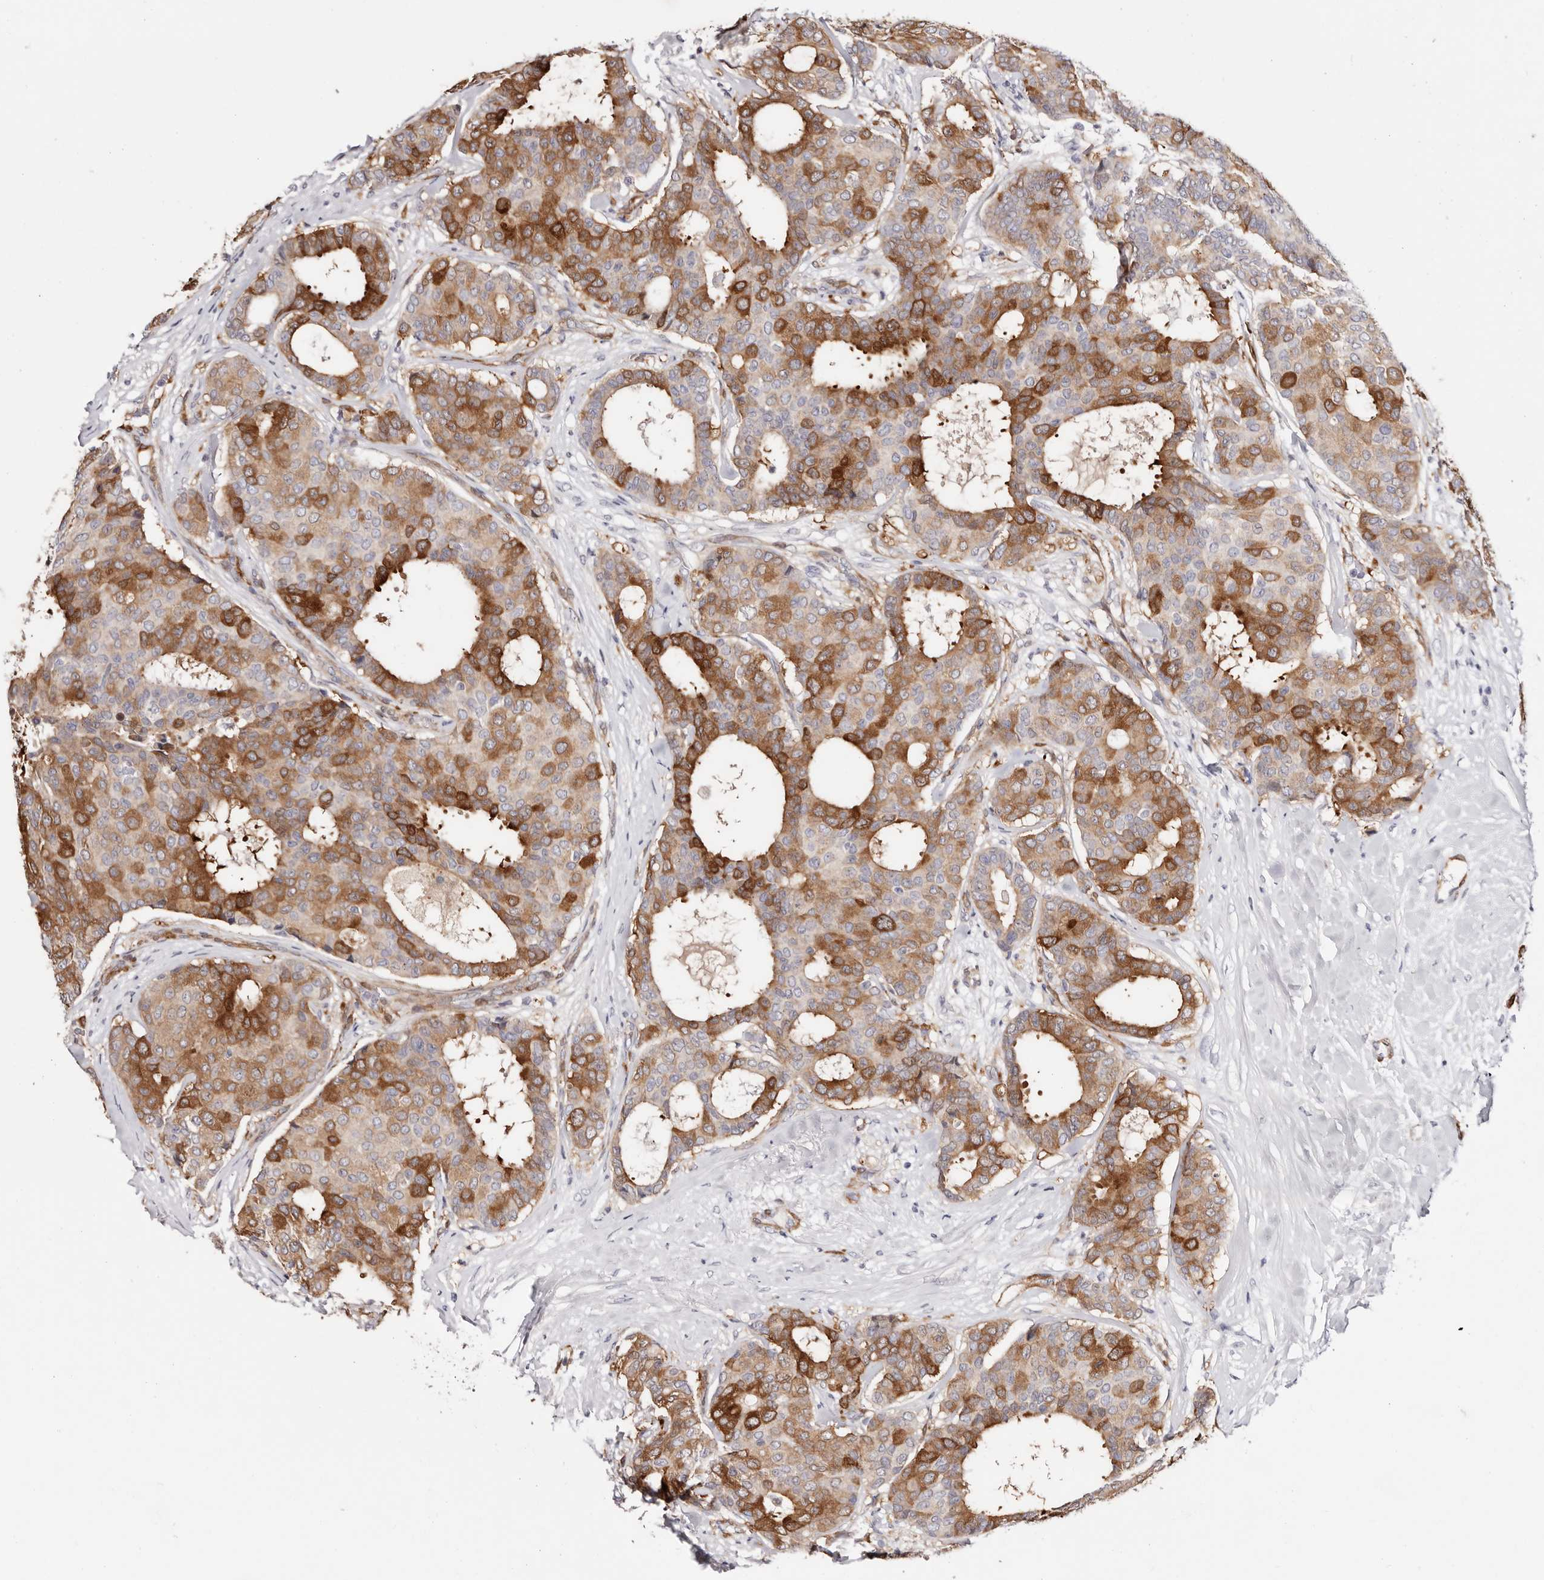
{"staining": {"intensity": "strong", "quantity": "25%-75%", "location": "cytoplasmic/membranous"}, "tissue": "breast cancer", "cell_type": "Tumor cells", "image_type": "cancer", "snomed": [{"axis": "morphology", "description": "Duct carcinoma"}, {"axis": "topography", "description": "Breast"}], "caption": "Brown immunohistochemical staining in breast cancer shows strong cytoplasmic/membranous staining in about 25%-75% of tumor cells.", "gene": "GFOD1", "patient": {"sex": "female", "age": 75}}